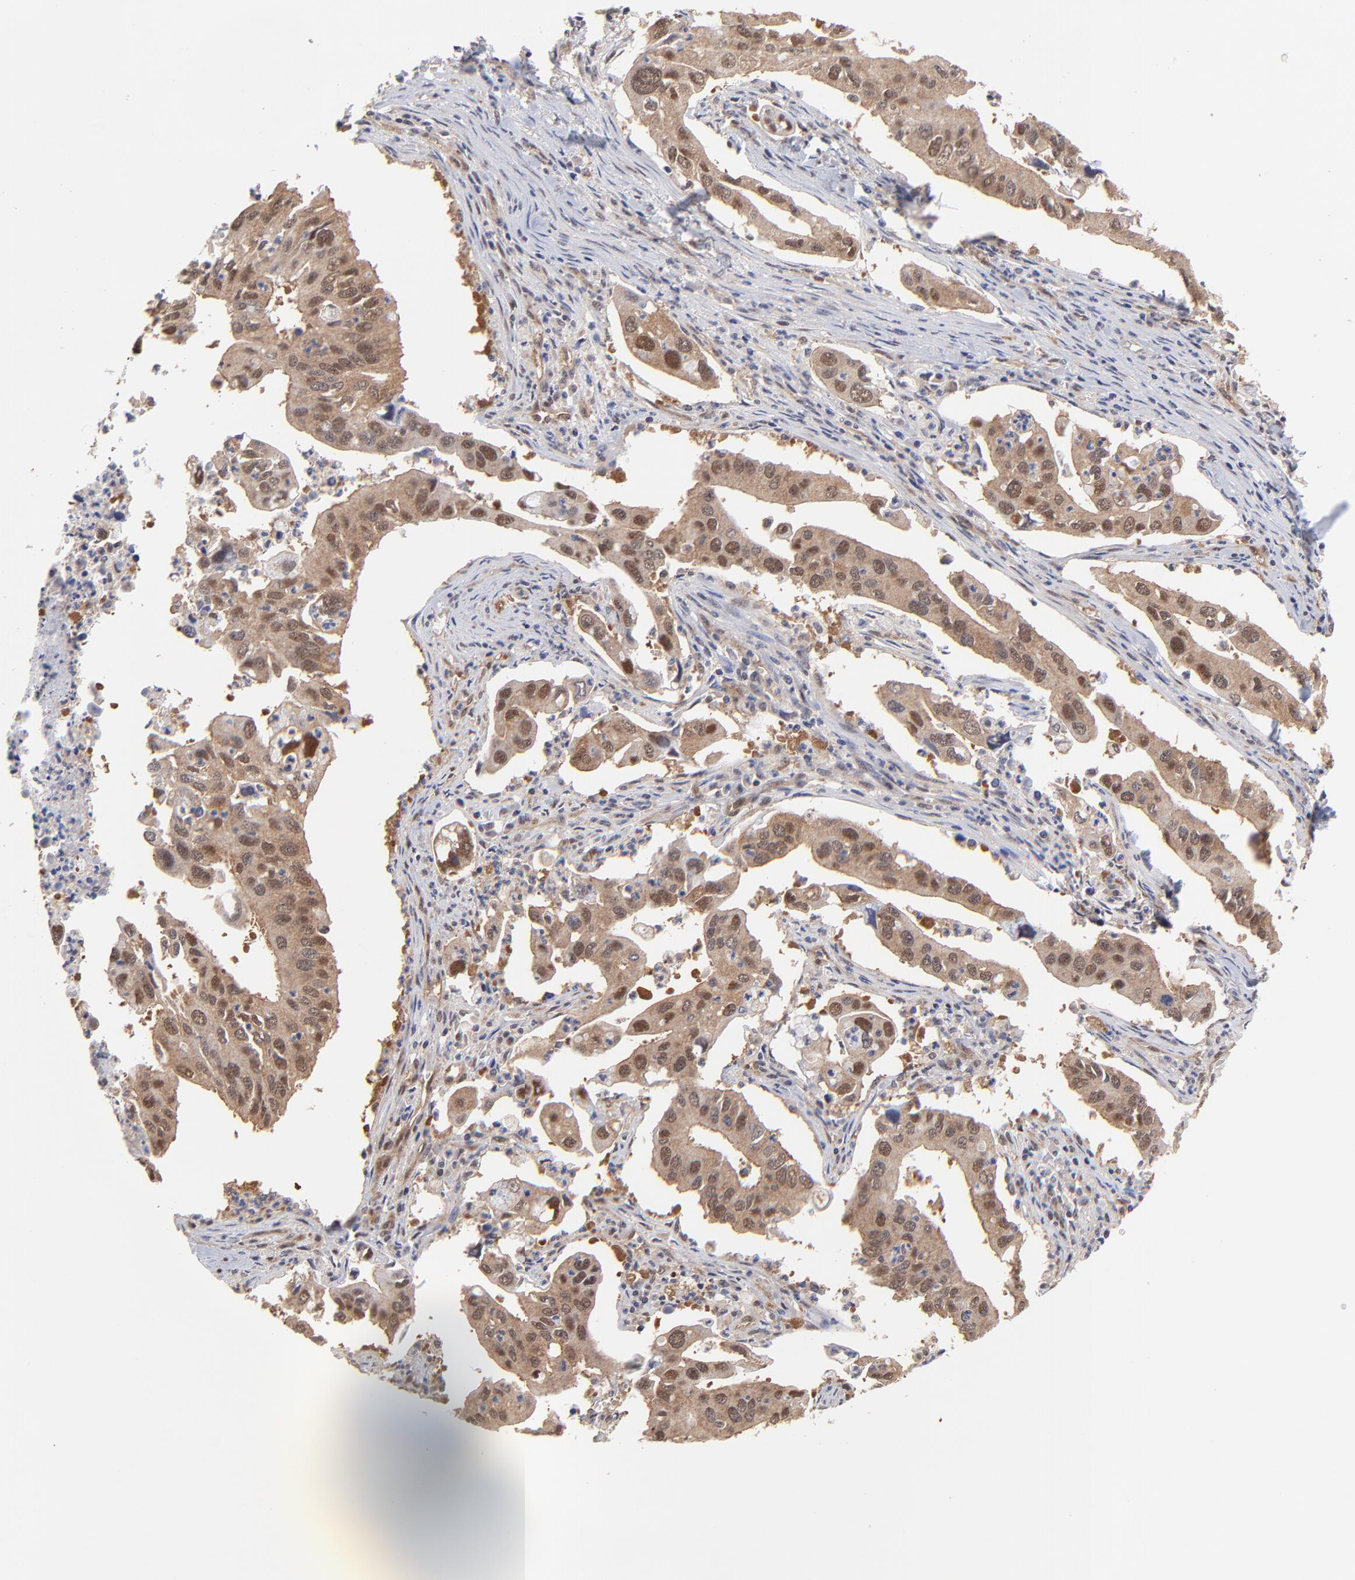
{"staining": {"intensity": "moderate", "quantity": "25%-75%", "location": "cytoplasmic/membranous,nuclear"}, "tissue": "lung cancer", "cell_type": "Tumor cells", "image_type": "cancer", "snomed": [{"axis": "morphology", "description": "Adenocarcinoma, NOS"}, {"axis": "topography", "description": "Lung"}], "caption": "Human lung cancer (adenocarcinoma) stained with a protein marker displays moderate staining in tumor cells.", "gene": "PSMC4", "patient": {"sex": "male", "age": 48}}